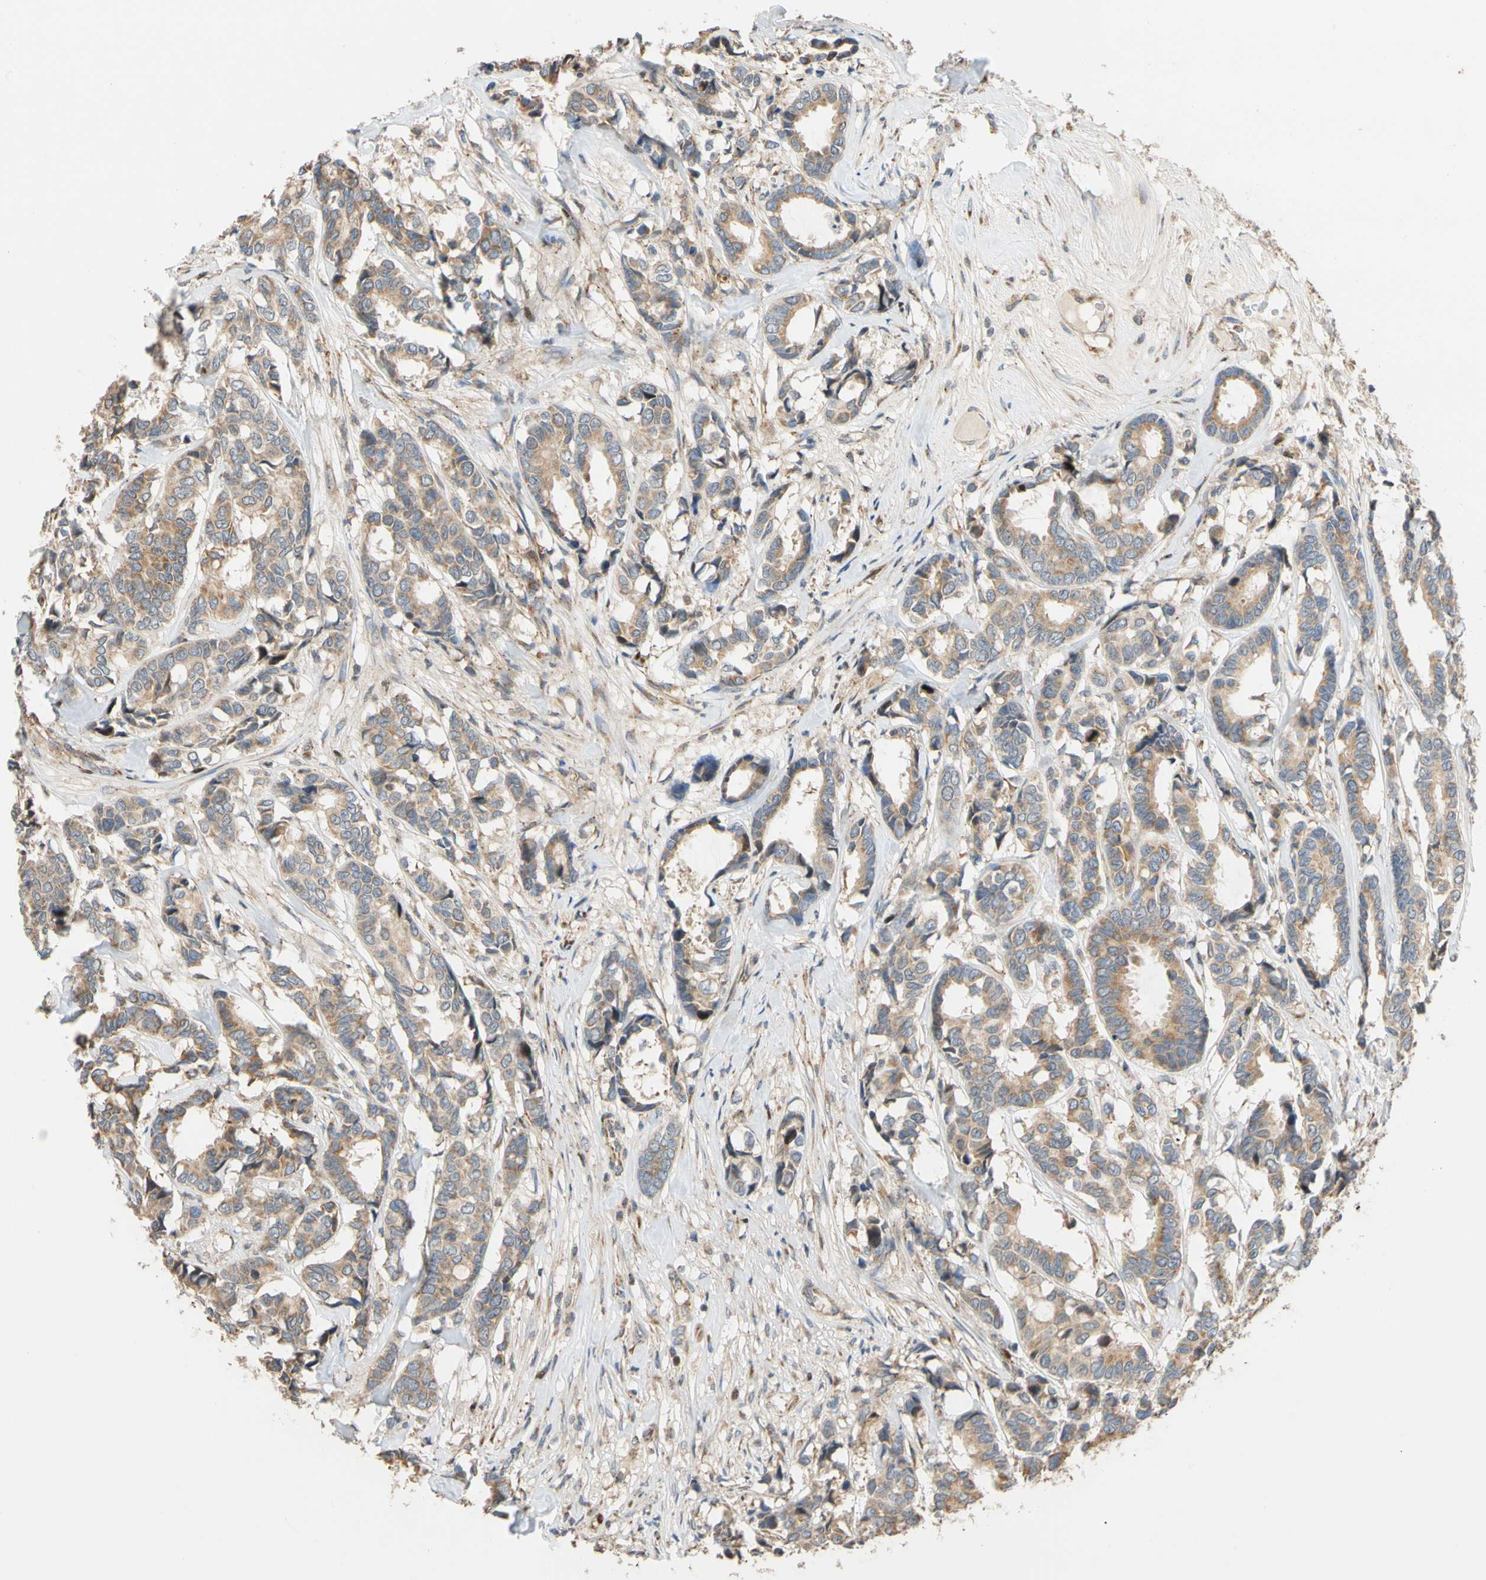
{"staining": {"intensity": "moderate", "quantity": ">75%", "location": "cytoplasmic/membranous"}, "tissue": "breast cancer", "cell_type": "Tumor cells", "image_type": "cancer", "snomed": [{"axis": "morphology", "description": "Duct carcinoma"}, {"axis": "topography", "description": "Breast"}], "caption": "Breast cancer stained with immunohistochemistry (IHC) reveals moderate cytoplasmic/membranous expression in about >75% of tumor cells.", "gene": "IP6K2", "patient": {"sex": "female", "age": 87}}